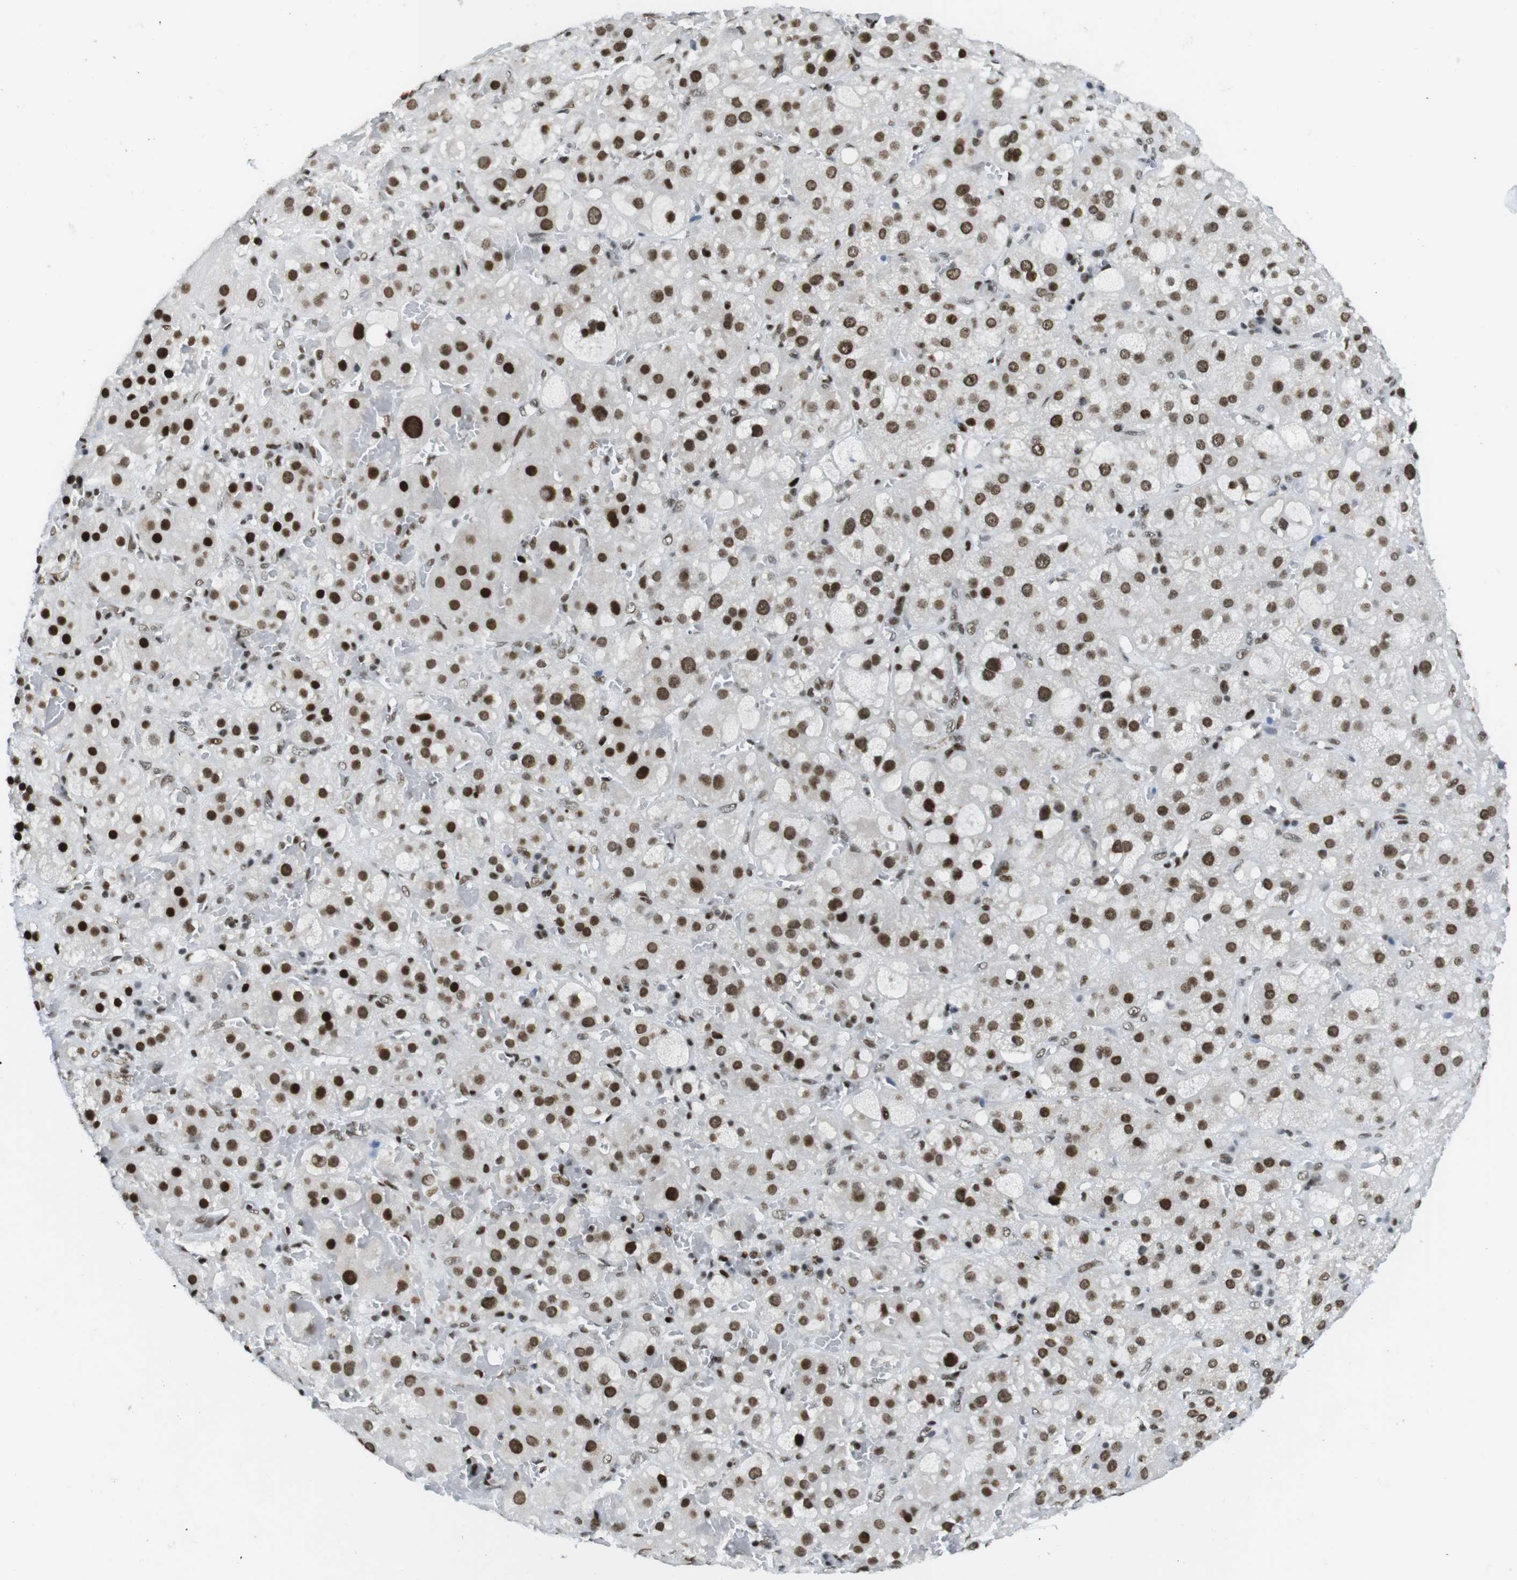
{"staining": {"intensity": "strong", "quantity": ">75%", "location": "nuclear"}, "tissue": "adrenal gland", "cell_type": "Glandular cells", "image_type": "normal", "snomed": [{"axis": "morphology", "description": "Normal tissue, NOS"}, {"axis": "topography", "description": "Adrenal gland"}], "caption": "Strong nuclear positivity is identified in approximately >75% of glandular cells in normal adrenal gland. The staining is performed using DAB brown chromogen to label protein expression. The nuclei are counter-stained blue using hematoxylin.", "gene": "ARID1A", "patient": {"sex": "female", "age": 47}}